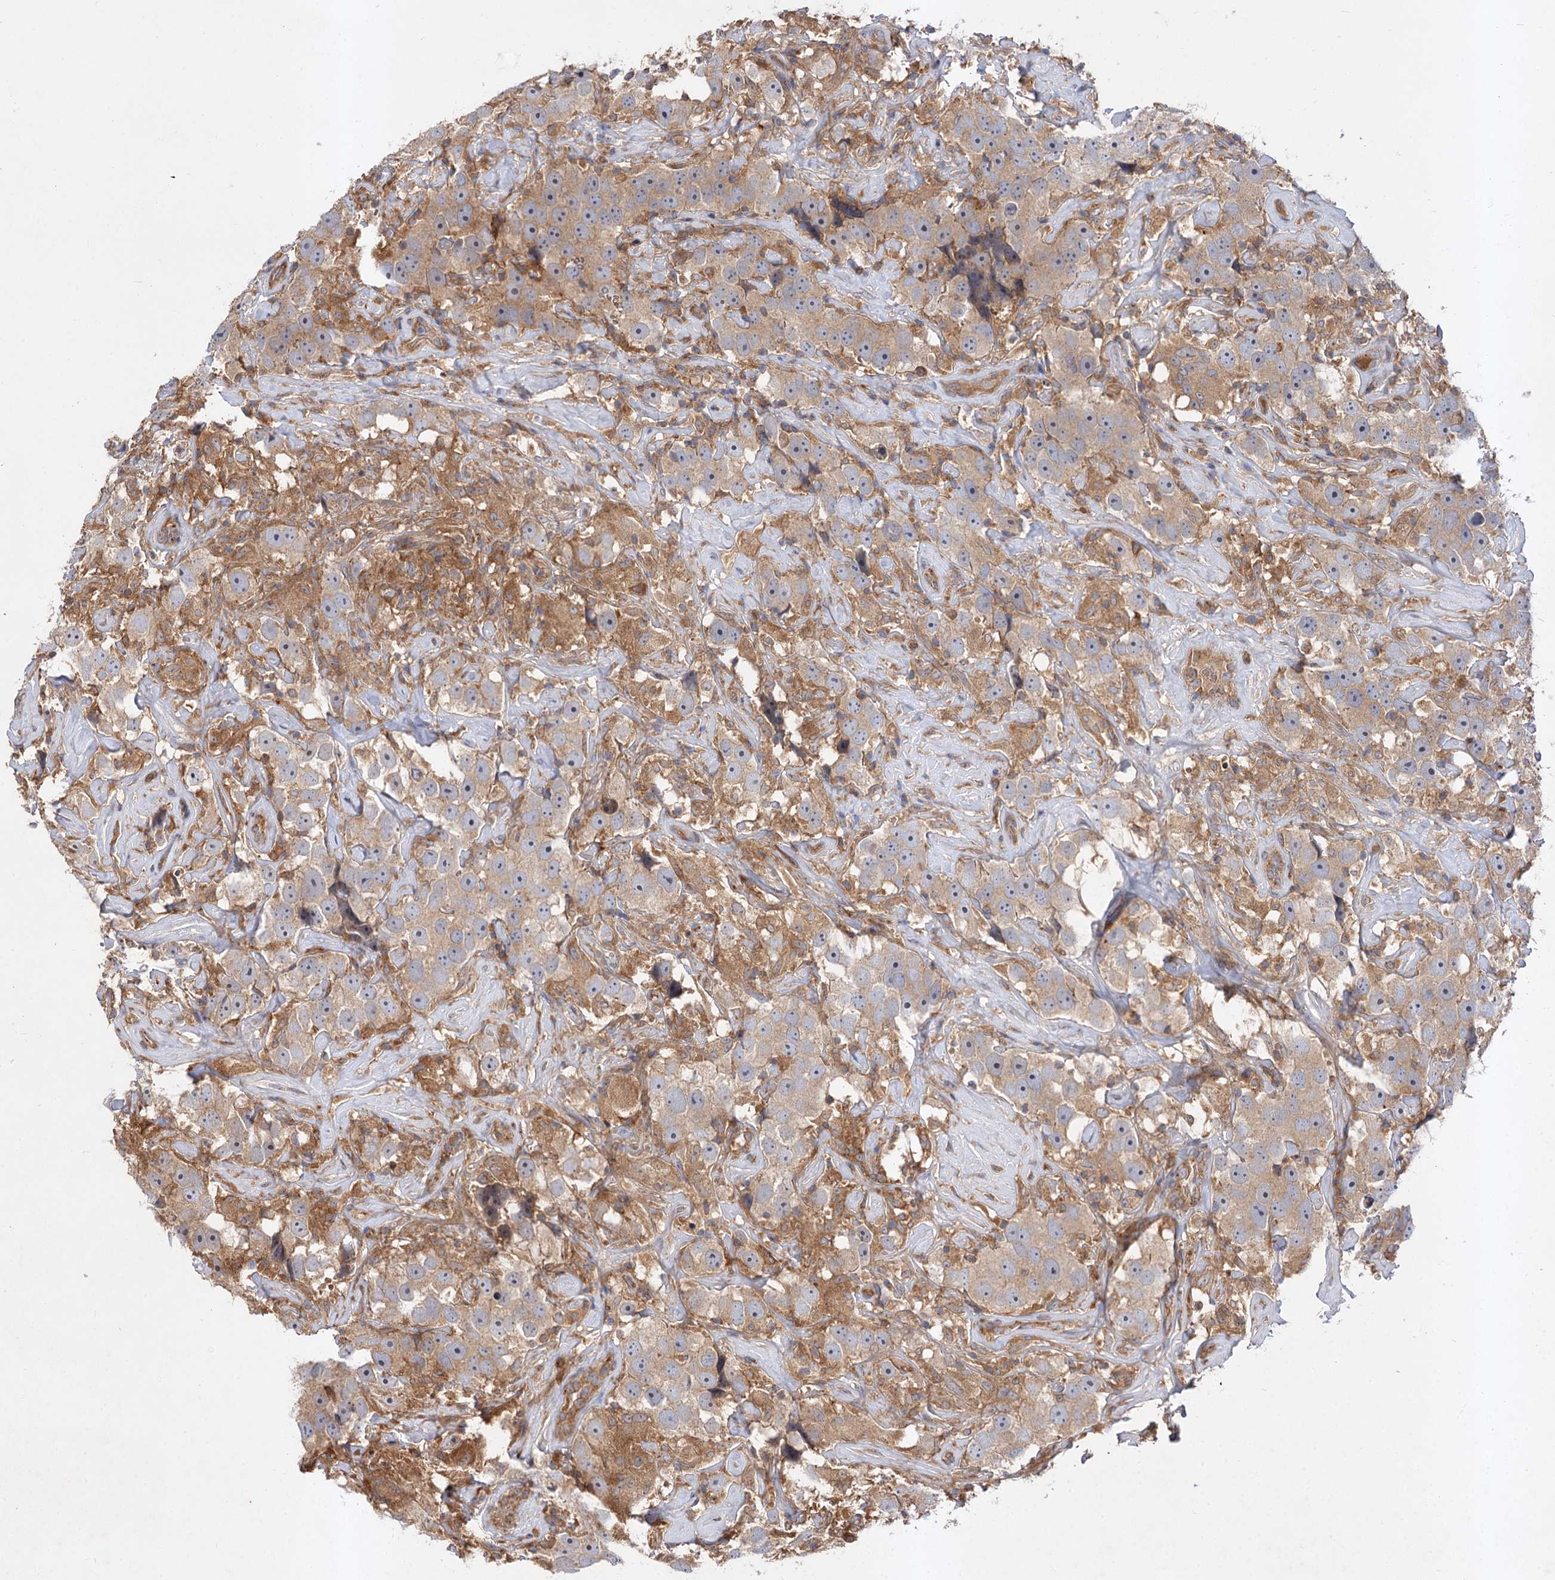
{"staining": {"intensity": "weak", "quantity": "<25%", "location": "cytoplasmic/membranous"}, "tissue": "testis cancer", "cell_type": "Tumor cells", "image_type": "cancer", "snomed": [{"axis": "morphology", "description": "Seminoma, NOS"}, {"axis": "topography", "description": "Testis"}], "caption": "Protein analysis of testis cancer (seminoma) reveals no significant staining in tumor cells.", "gene": "PATL1", "patient": {"sex": "male", "age": 49}}